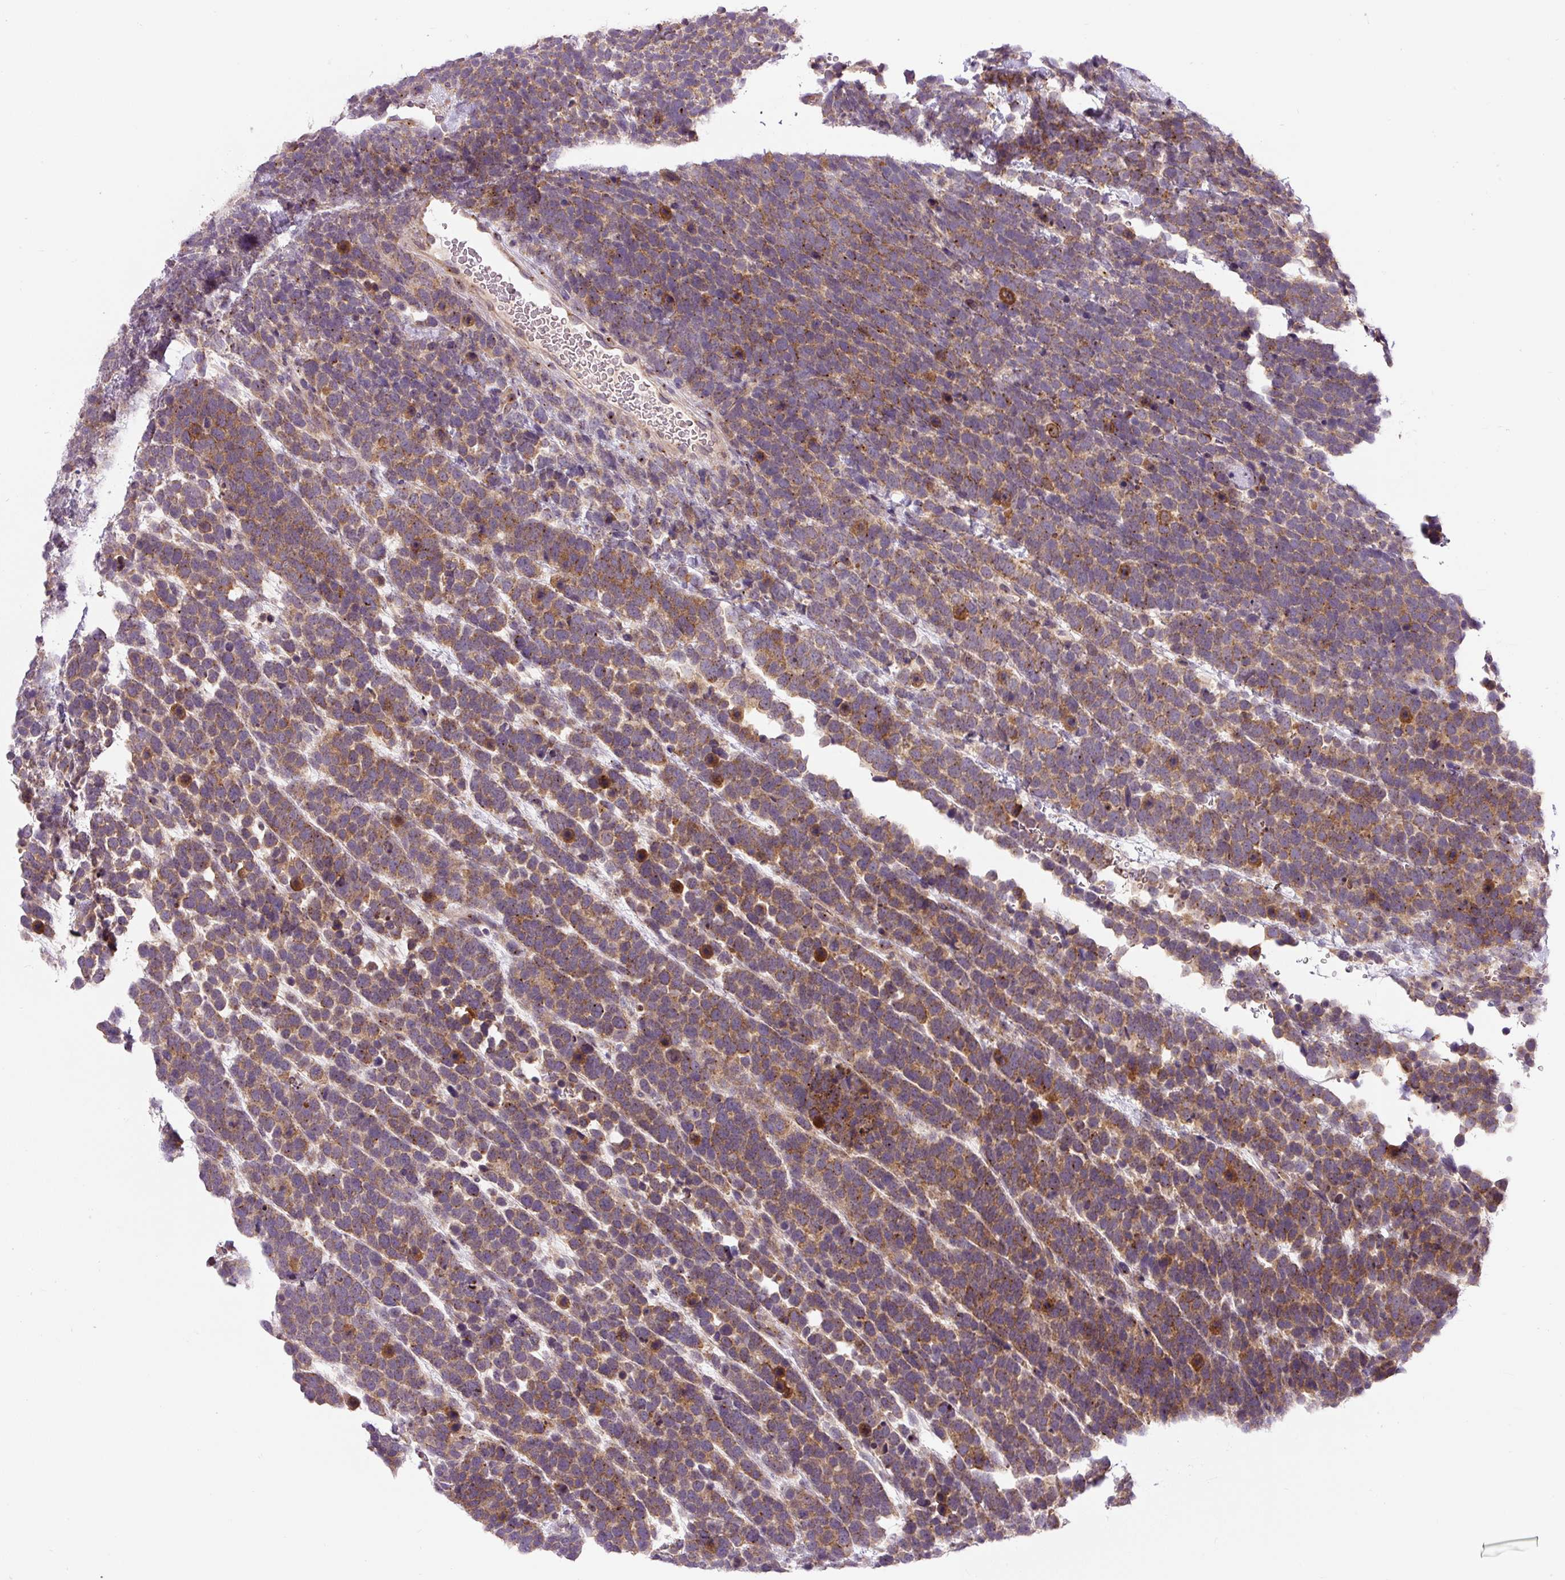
{"staining": {"intensity": "moderate", "quantity": ">75%", "location": "cytoplasmic/membranous"}, "tissue": "urothelial cancer", "cell_type": "Tumor cells", "image_type": "cancer", "snomed": [{"axis": "morphology", "description": "Urothelial carcinoma, High grade"}, {"axis": "topography", "description": "Urinary bladder"}], "caption": "Immunohistochemistry (IHC) (DAB (3,3'-diaminobenzidine)) staining of human urothelial carcinoma (high-grade) shows moderate cytoplasmic/membranous protein staining in approximately >75% of tumor cells. The staining was performed using DAB to visualize the protein expression in brown, while the nuclei were stained in blue with hematoxylin (Magnification: 20x).", "gene": "PCM1", "patient": {"sex": "female", "age": 82}}